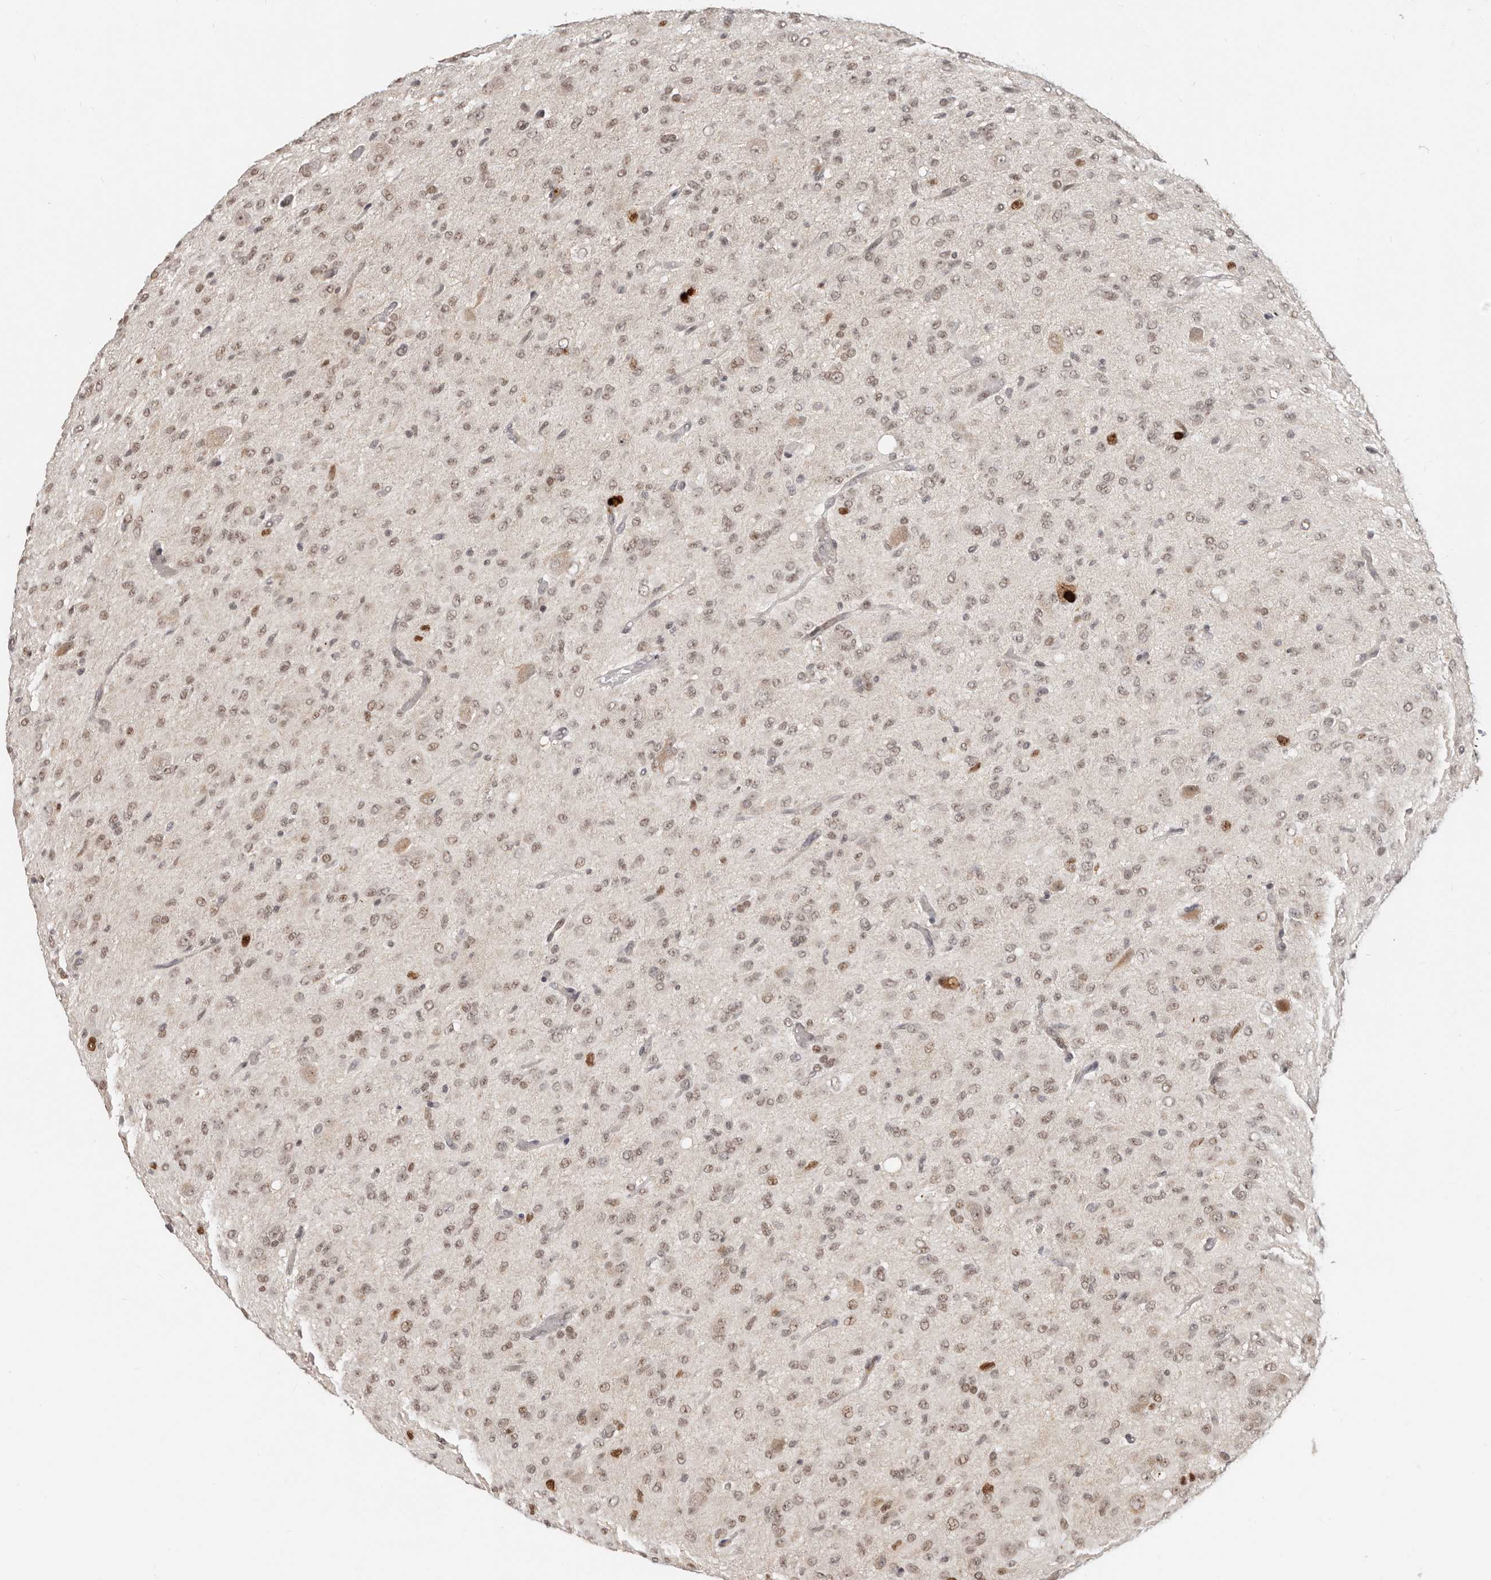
{"staining": {"intensity": "weak", "quantity": ">75%", "location": "nuclear"}, "tissue": "glioma", "cell_type": "Tumor cells", "image_type": "cancer", "snomed": [{"axis": "morphology", "description": "Glioma, malignant, High grade"}, {"axis": "topography", "description": "Brain"}], "caption": "About >75% of tumor cells in malignant glioma (high-grade) demonstrate weak nuclear protein positivity as visualized by brown immunohistochemical staining.", "gene": "RFC2", "patient": {"sex": "female", "age": 59}}